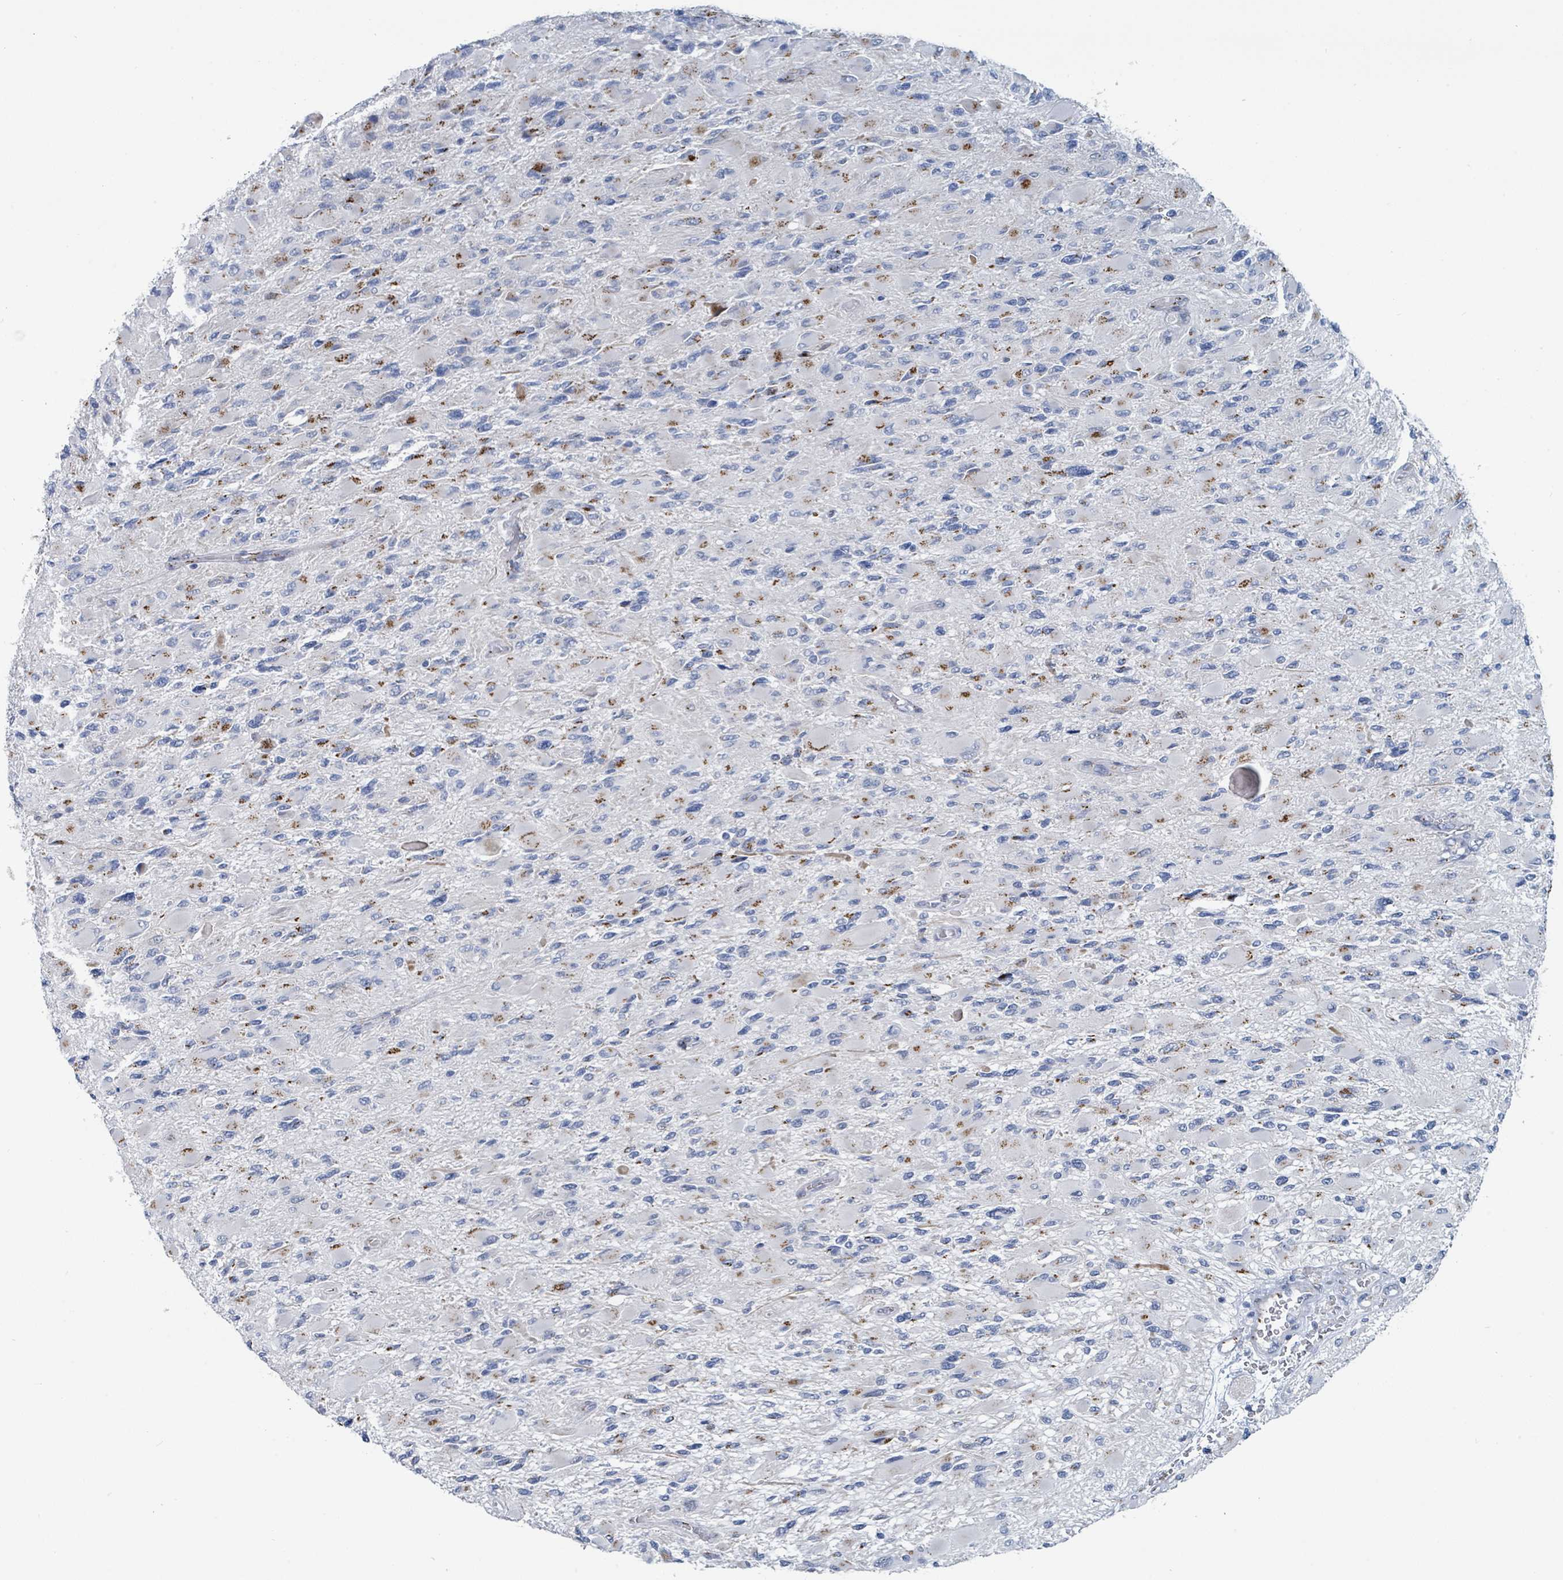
{"staining": {"intensity": "moderate", "quantity": "25%-75%", "location": "cytoplasmic/membranous"}, "tissue": "glioma", "cell_type": "Tumor cells", "image_type": "cancer", "snomed": [{"axis": "morphology", "description": "Glioma, malignant, High grade"}, {"axis": "topography", "description": "Cerebral cortex"}], "caption": "The histopathology image displays a brown stain indicating the presence of a protein in the cytoplasmic/membranous of tumor cells in malignant glioma (high-grade). Immunohistochemistry stains the protein of interest in brown and the nuclei are stained blue.", "gene": "DCAF5", "patient": {"sex": "female", "age": 36}}